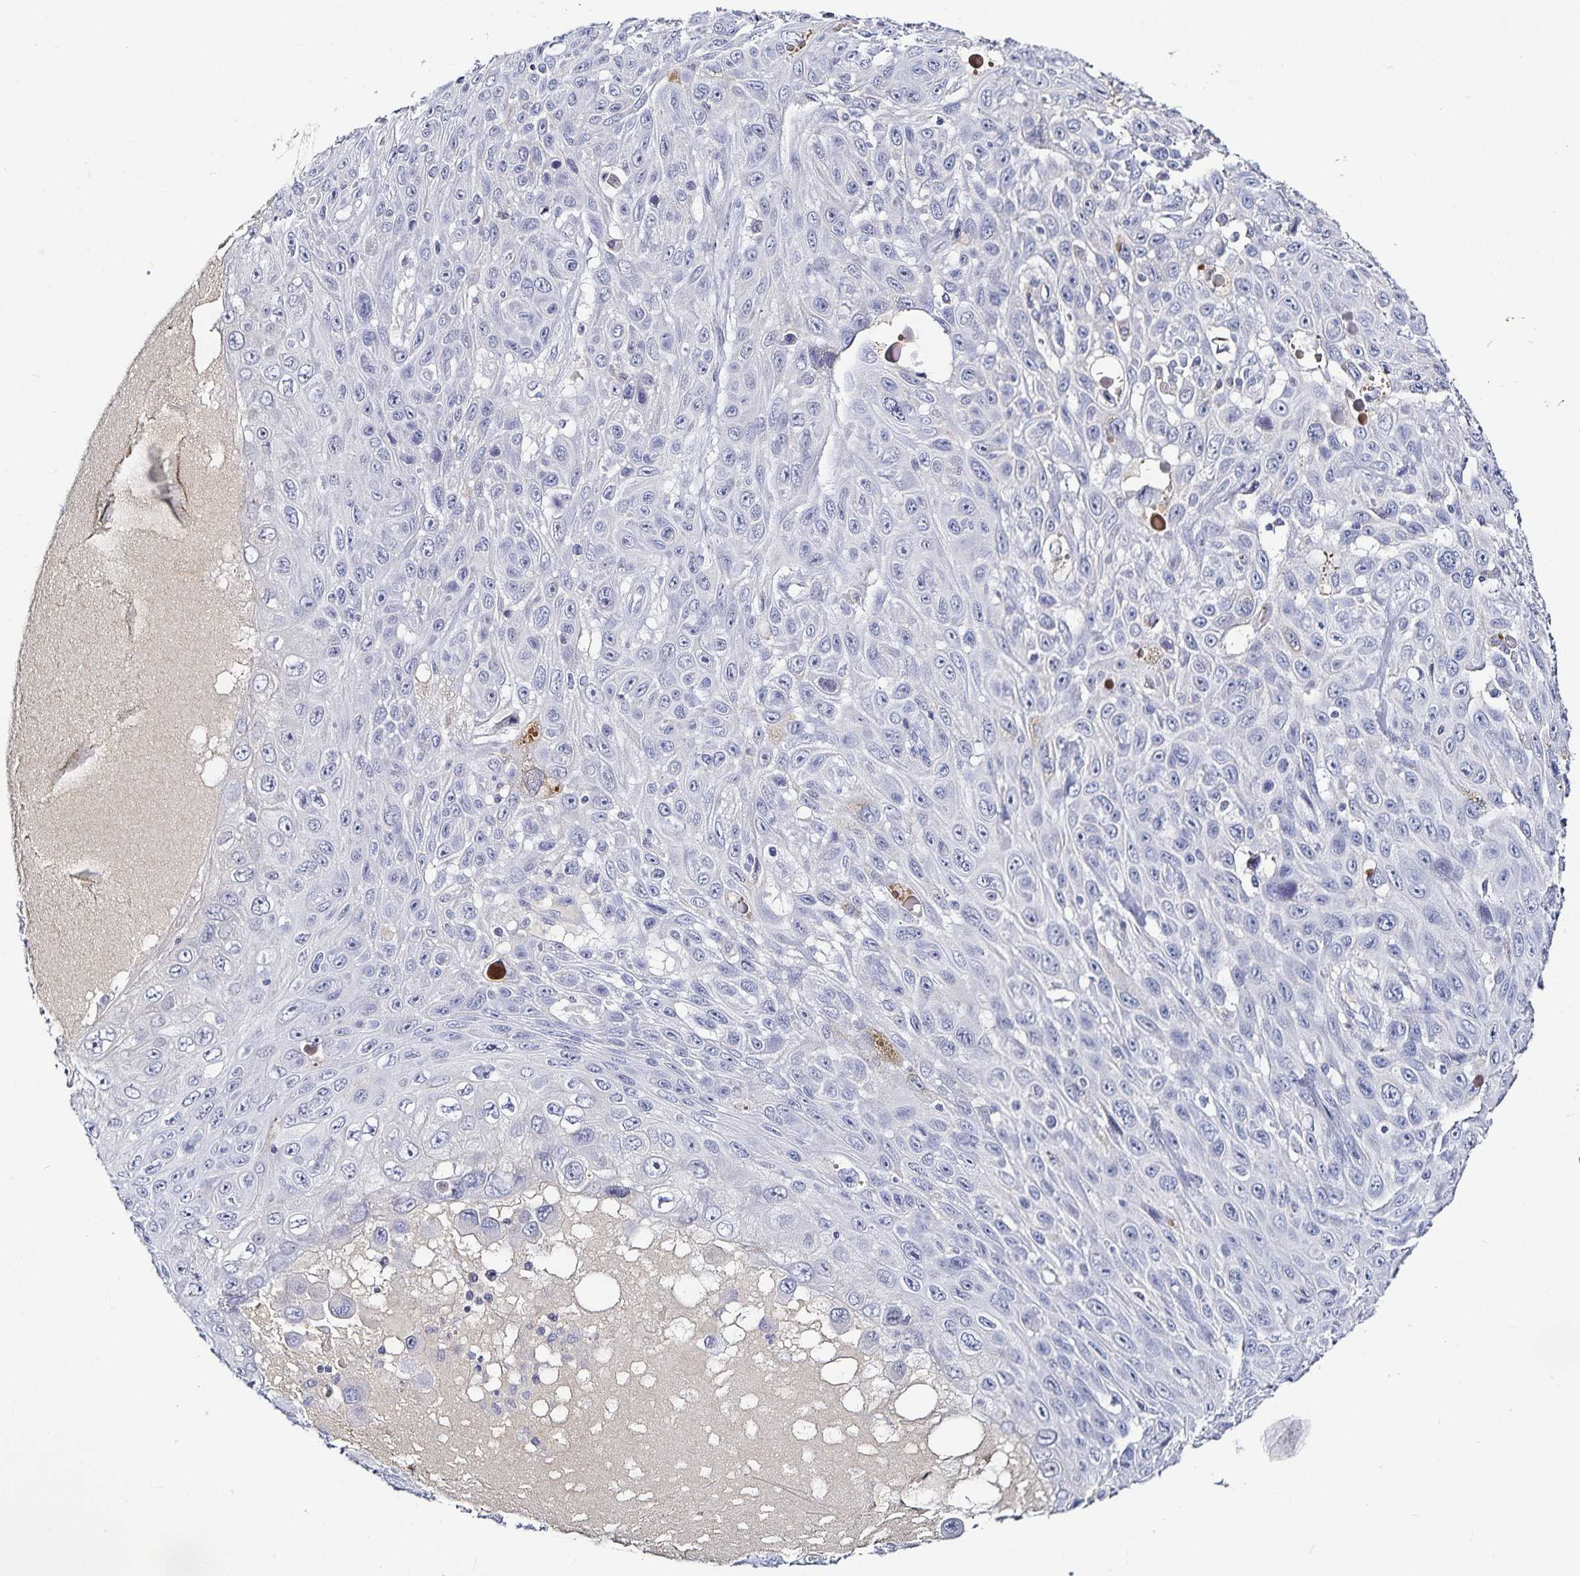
{"staining": {"intensity": "negative", "quantity": "none", "location": "none"}, "tissue": "skin cancer", "cell_type": "Tumor cells", "image_type": "cancer", "snomed": [{"axis": "morphology", "description": "Squamous cell carcinoma, NOS"}, {"axis": "topography", "description": "Skin"}], "caption": "The micrograph demonstrates no staining of tumor cells in squamous cell carcinoma (skin).", "gene": "TTR", "patient": {"sex": "male", "age": 82}}